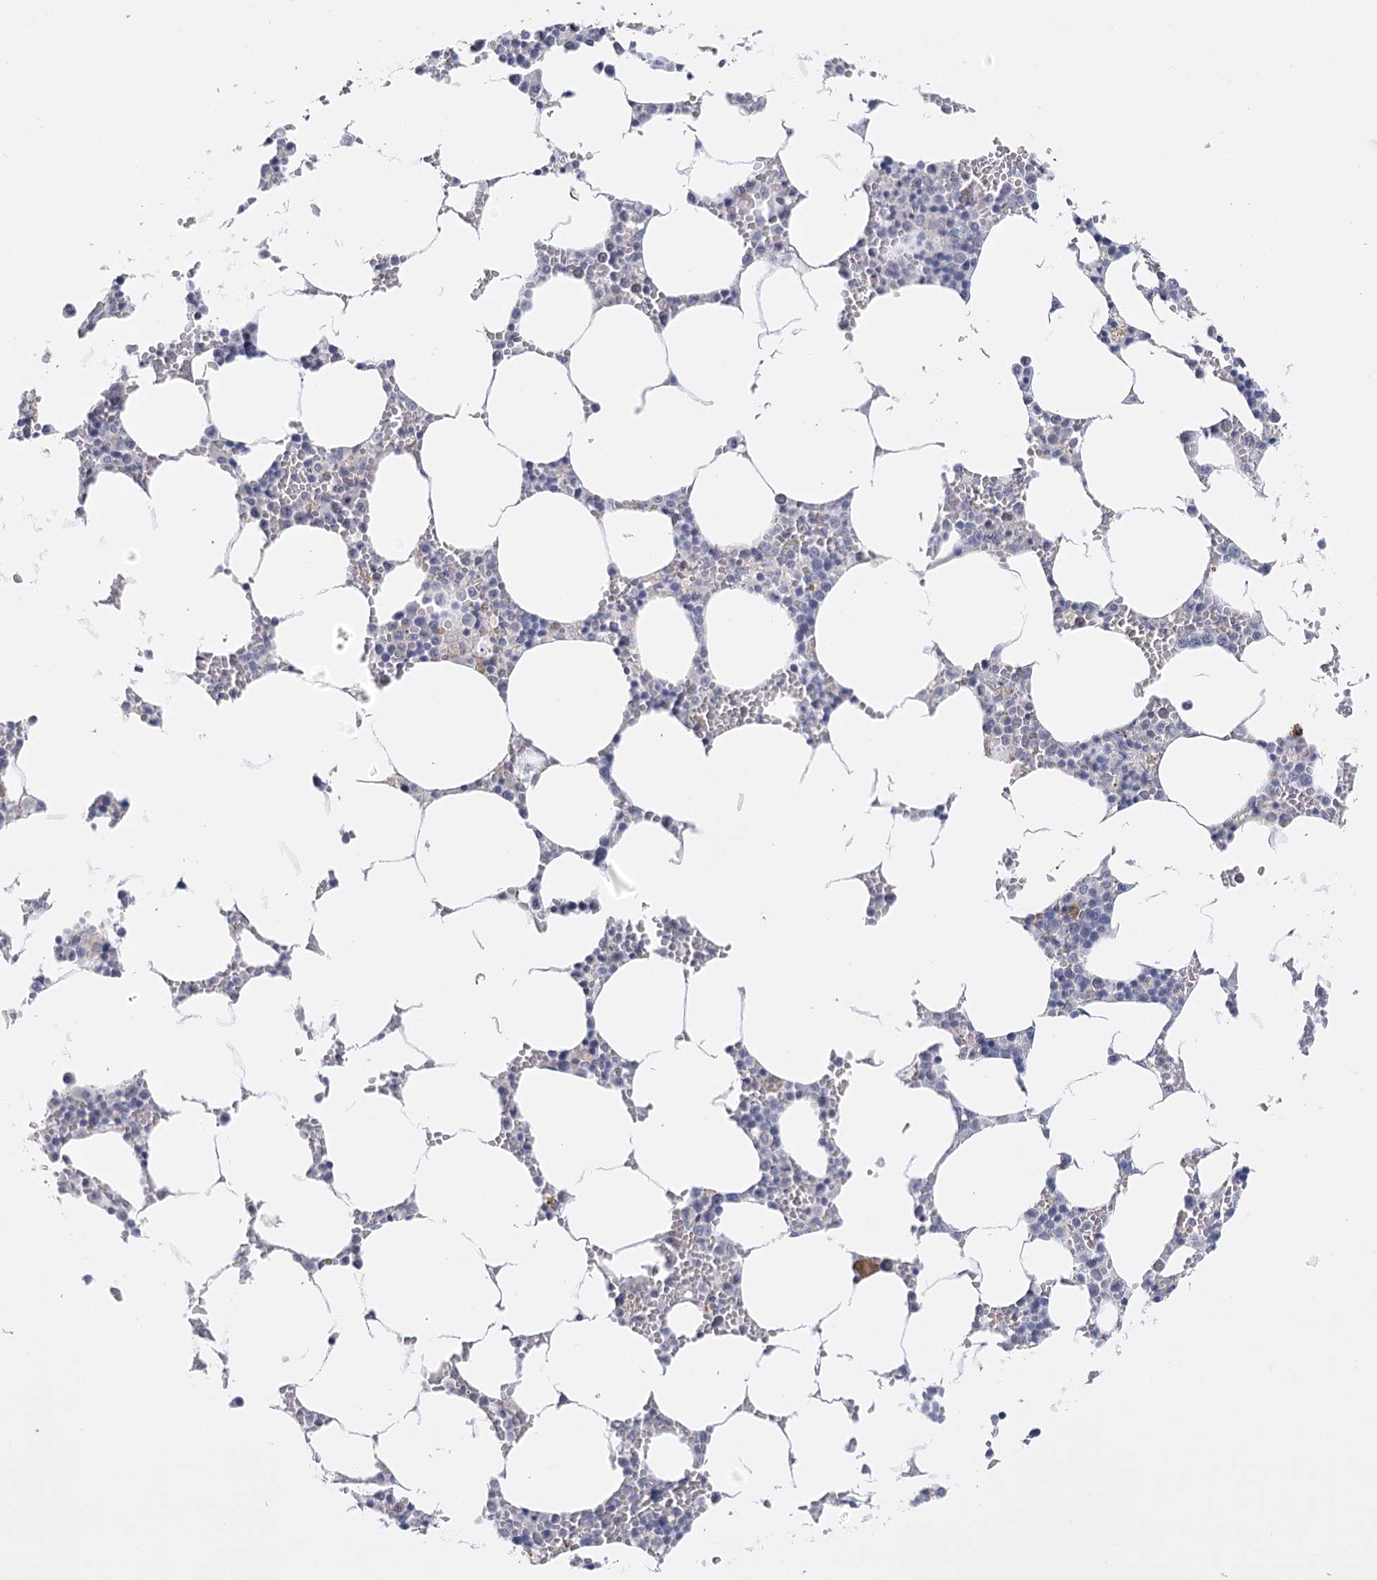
{"staining": {"intensity": "negative", "quantity": "none", "location": "none"}, "tissue": "bone marrow", "cell_type": "Hematopoietic cells", "image_type": "normal", "snomed": [{"axis": "morphology", "description": "Normal tissue, NOS"}, {"axis": "topography", "description": "Bone marrow"}], "caption": "Immunohistochemistry histopathology image of normal bone marrow stained for a protein (brown), which displays no positivity in hematopoietic cells.", "gene": "FAM76B", "patient": {"sex": "male", "age": 70}}